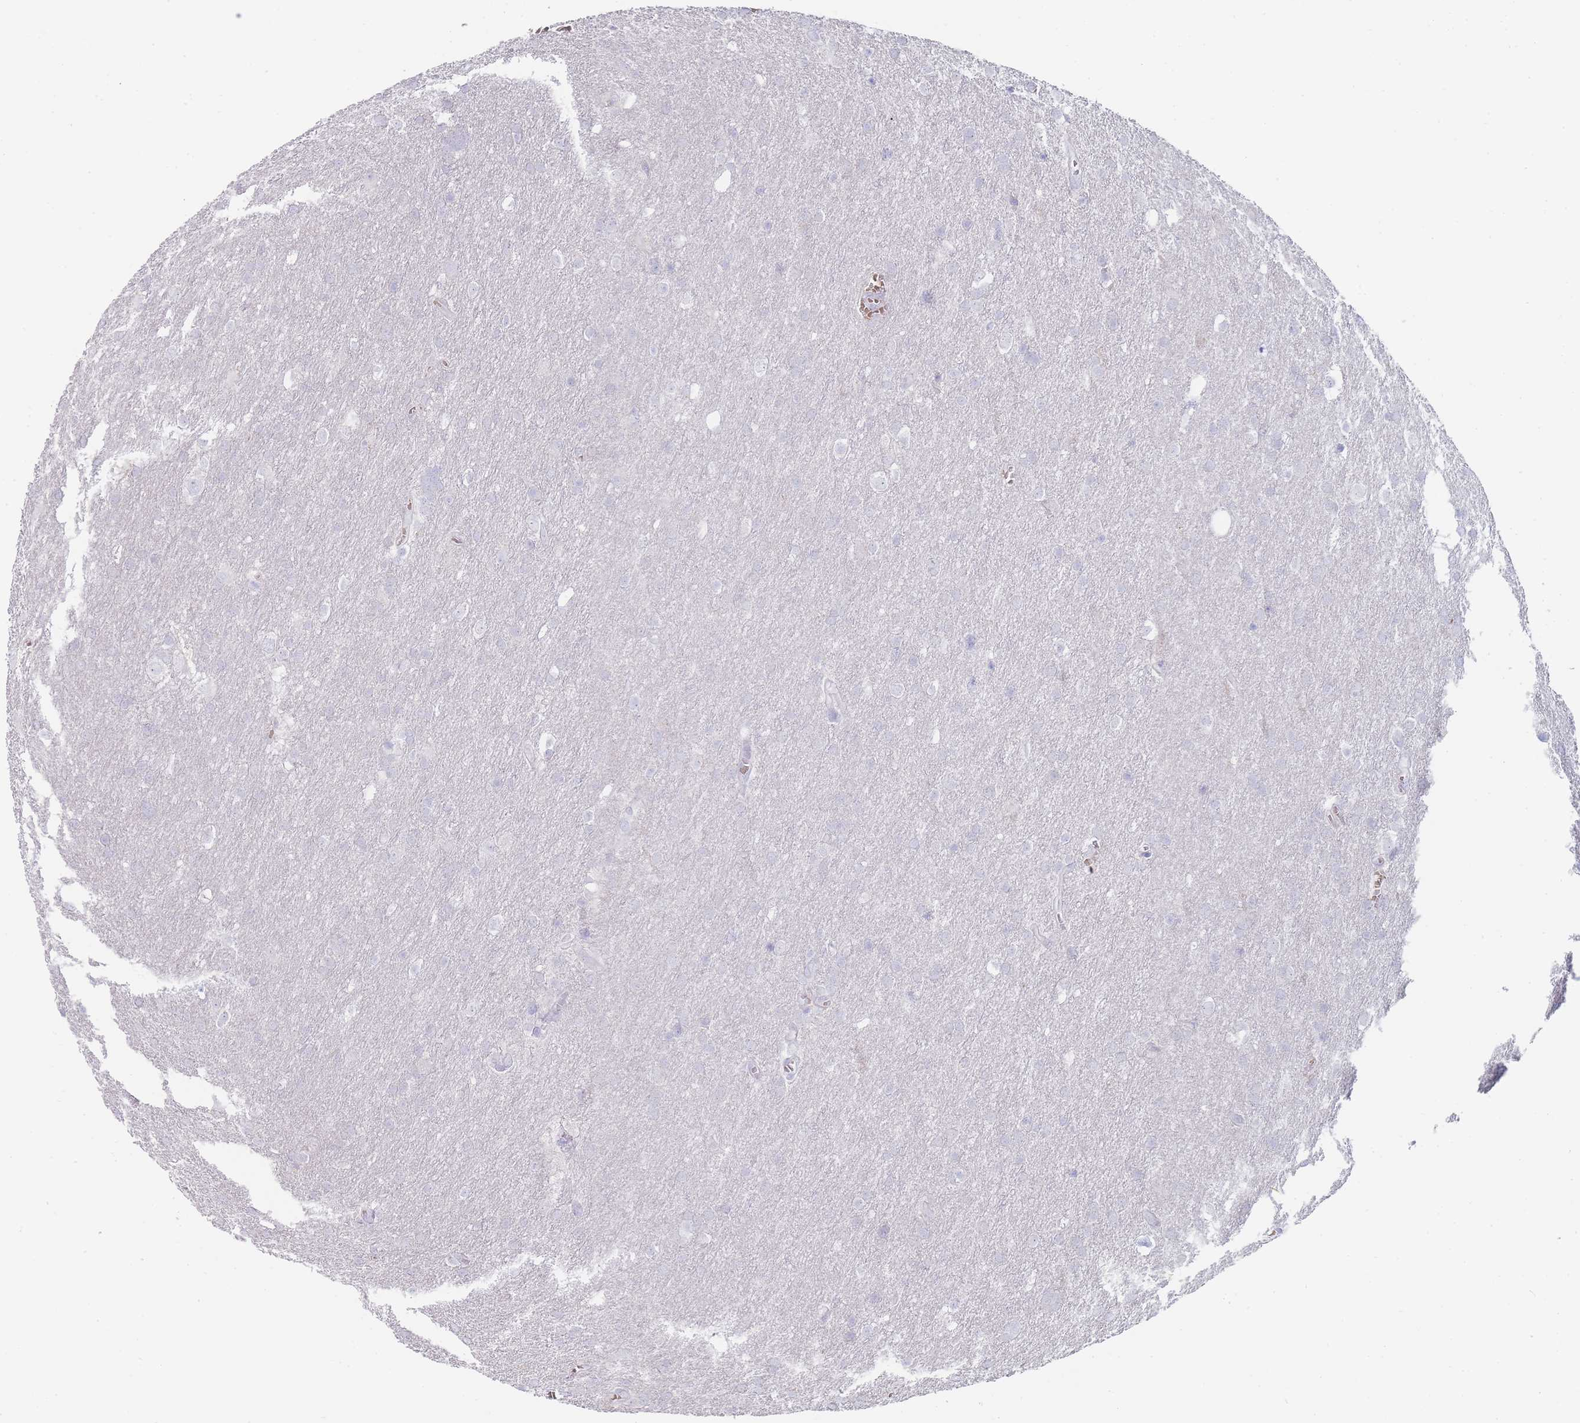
{"staining": {"intensity": "negative", "quantity": "none", "location": "none"}, "tissue": "glioma", "cell_type": "Tumor cells", "image_type": "cancer", "snomed": [{"axis": "morphology", "description": "Glioma, malignant, Low grade"}, {"axis": "topography", "description": "Brain"}], "caption": "Immunohistochemistry photomicrograph of malignant glioma (low-grade) stained for a protein (brown), which reveals no positivity in tumor cells.", "gene": "HBG2", "patient": {"sex": "female", "age": 32}}